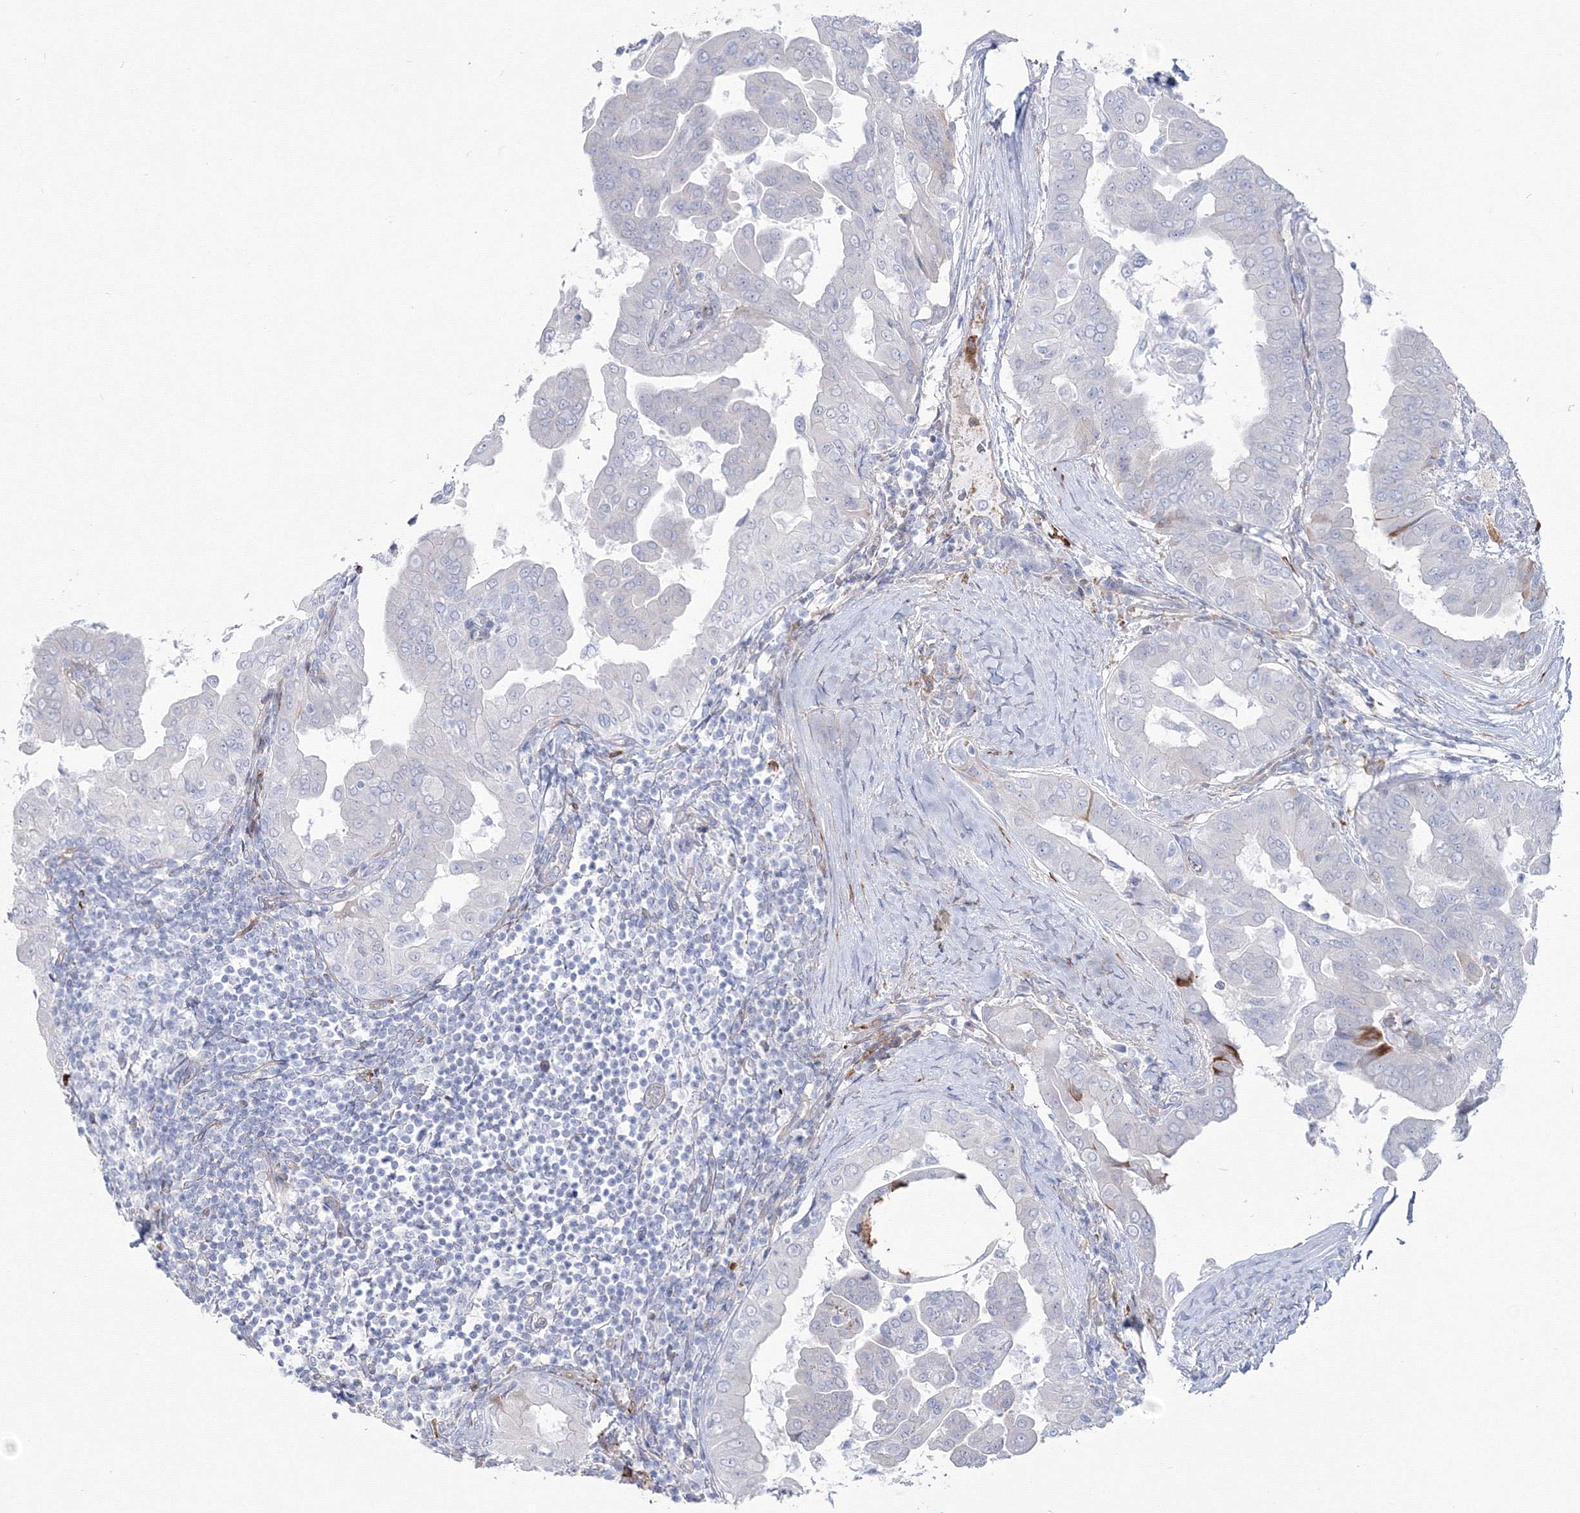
{"staining": {"intensity": "negative", "quantity": "none", "location": "none"}, "tissue": "thyroid cancer", "cell_type": "Tumor cells", "image_type": "cancer", "snomed": [{"axis": "morphology", "description": "Papillary adenocarcinoma, NOS"}, {"axis": "topography", "description": "Thyroid gland"}], "caption": "Tumor cells are negative for protein expression in human thyroid papillary adenocarcinoma. (DAB immunohistochemistry (IHC), high magnification).", "gene": "HYAL2", "patient": {"sex": "male", "age": 33}}